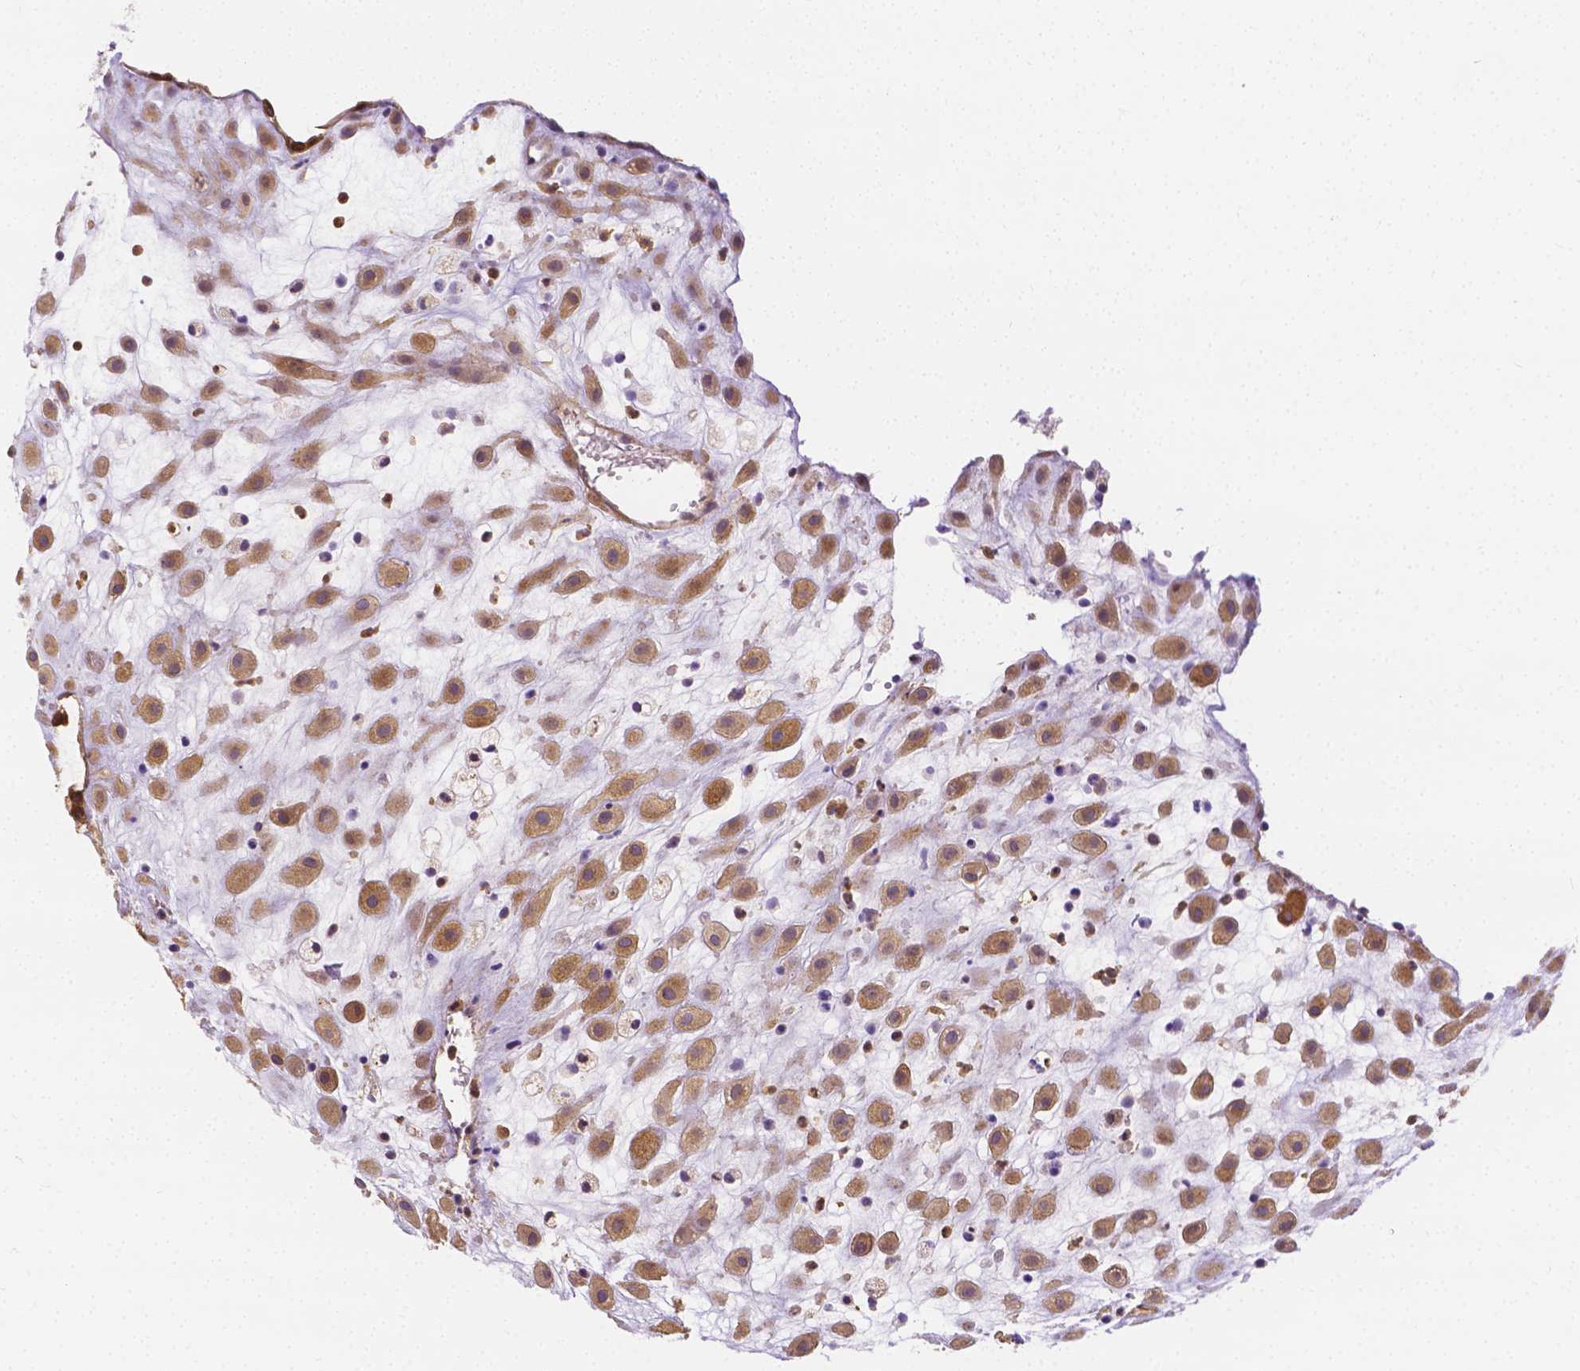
{"staining": {"intensity": "weak", "quantity": ">75%", "location": "cytoplasmic/membranous"}, "tissue": "placenta", "cell_type": "Decidual cells", "image_type": "normal", "snomed": [{"axis": "morphology", "description": "Normal tissue, NOS"}, {"axis": "topography", "description": "Placenta"}], "caption": "Decidual cells demonstrate low levels of weak cytoplasmic/membranous positivity in approximately >75% of cells in normal placenta.", "gene": "ZNRD2", "patient": {"sex": "female", "age": 24}}